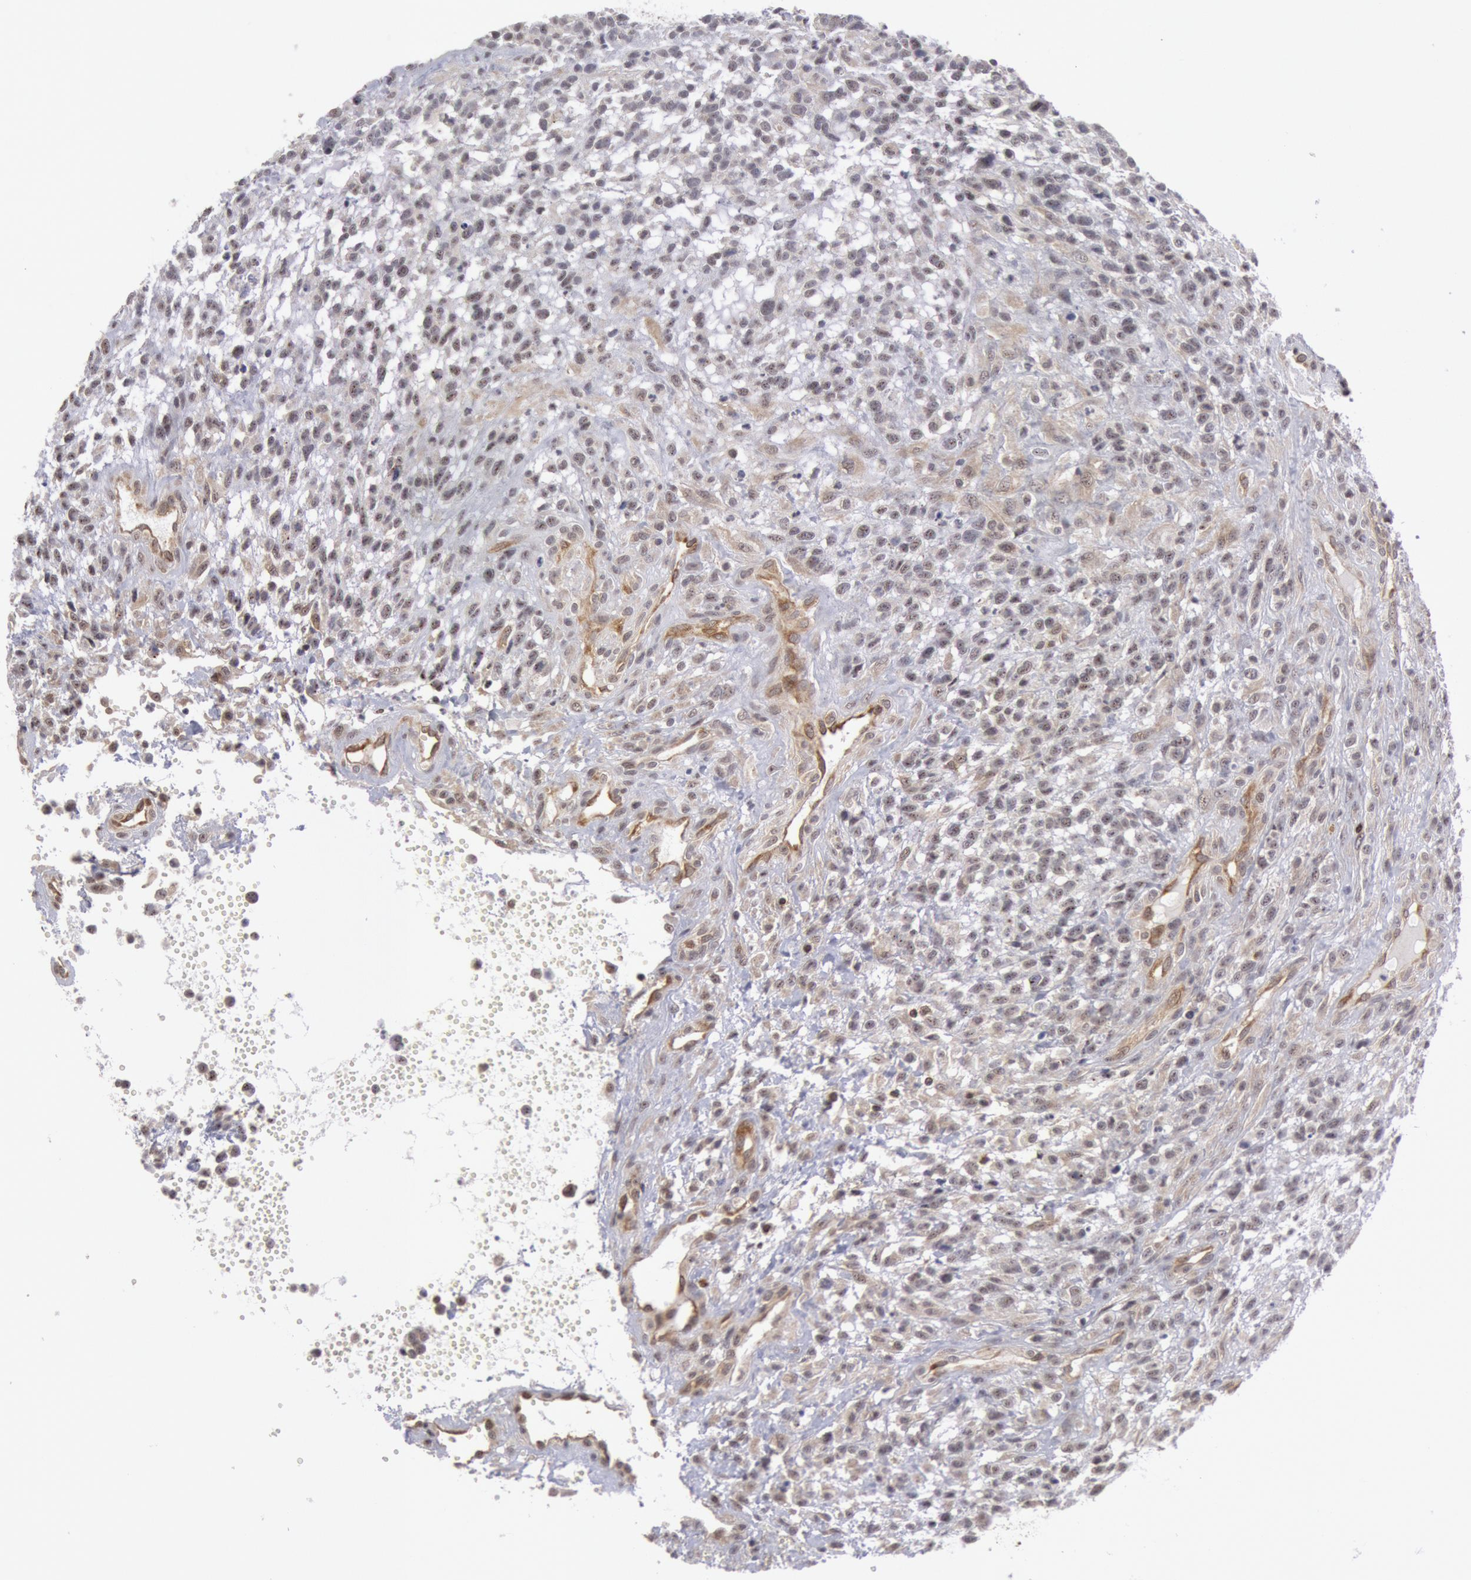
{"staining": {"intensity": "negative", "quantity": "none", "location": "none"}, "tissue": "glioma", "cell_type": "Tumor cells", "image_type": "cancer", "snomed": [{"axis": "morphology", "description": "Glioma, malignant, High grade"}, {"axis": "topography", "description": "Brain"}], "caption": "Tumor cells are negative for brown protein staining in glioma.", "gene": "TAP2", "patient": {"sex": "male", "age": 66}}